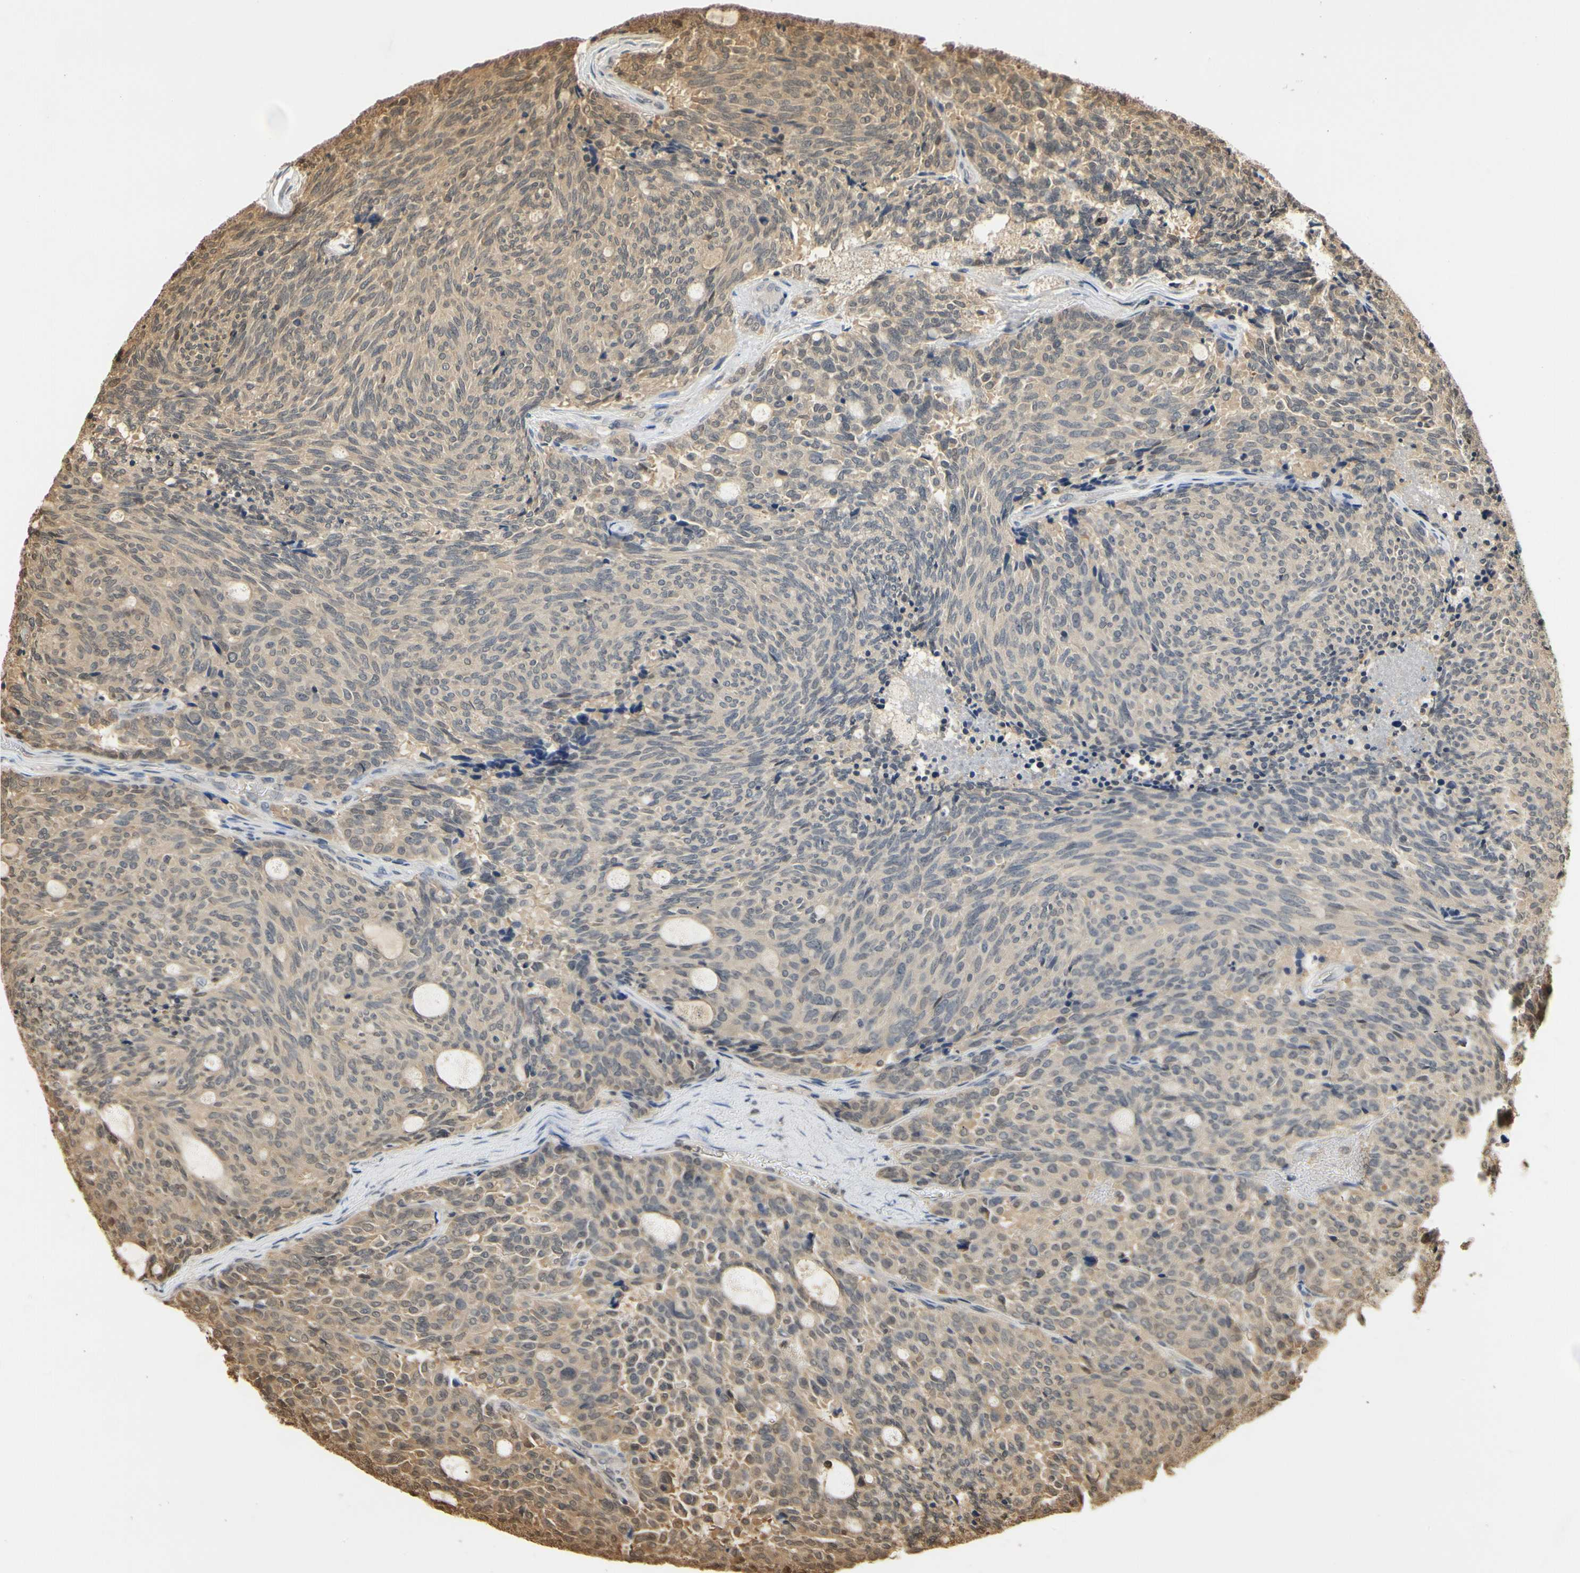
{"staining": {"intensity": "weak", "quantity": ">75%", "location": "cytoplasmic/membranous"}, "tissue": "carcinoid", "cell_type": "Tumor cells", "image_type": "cancer", "snomed": [{"axis": "morphology", "description": "Carcinoid, malignant, NOS"}, {"axis": "topography", "description": "Pancreas"}], "caption": "Protein expression analysis of human carcinoid reveals weak cytoplasmic/membranous staining in approximately >75% of tumor cells.", "gene": "SOD1", "patient": {"sex": "female", "age": 54}}